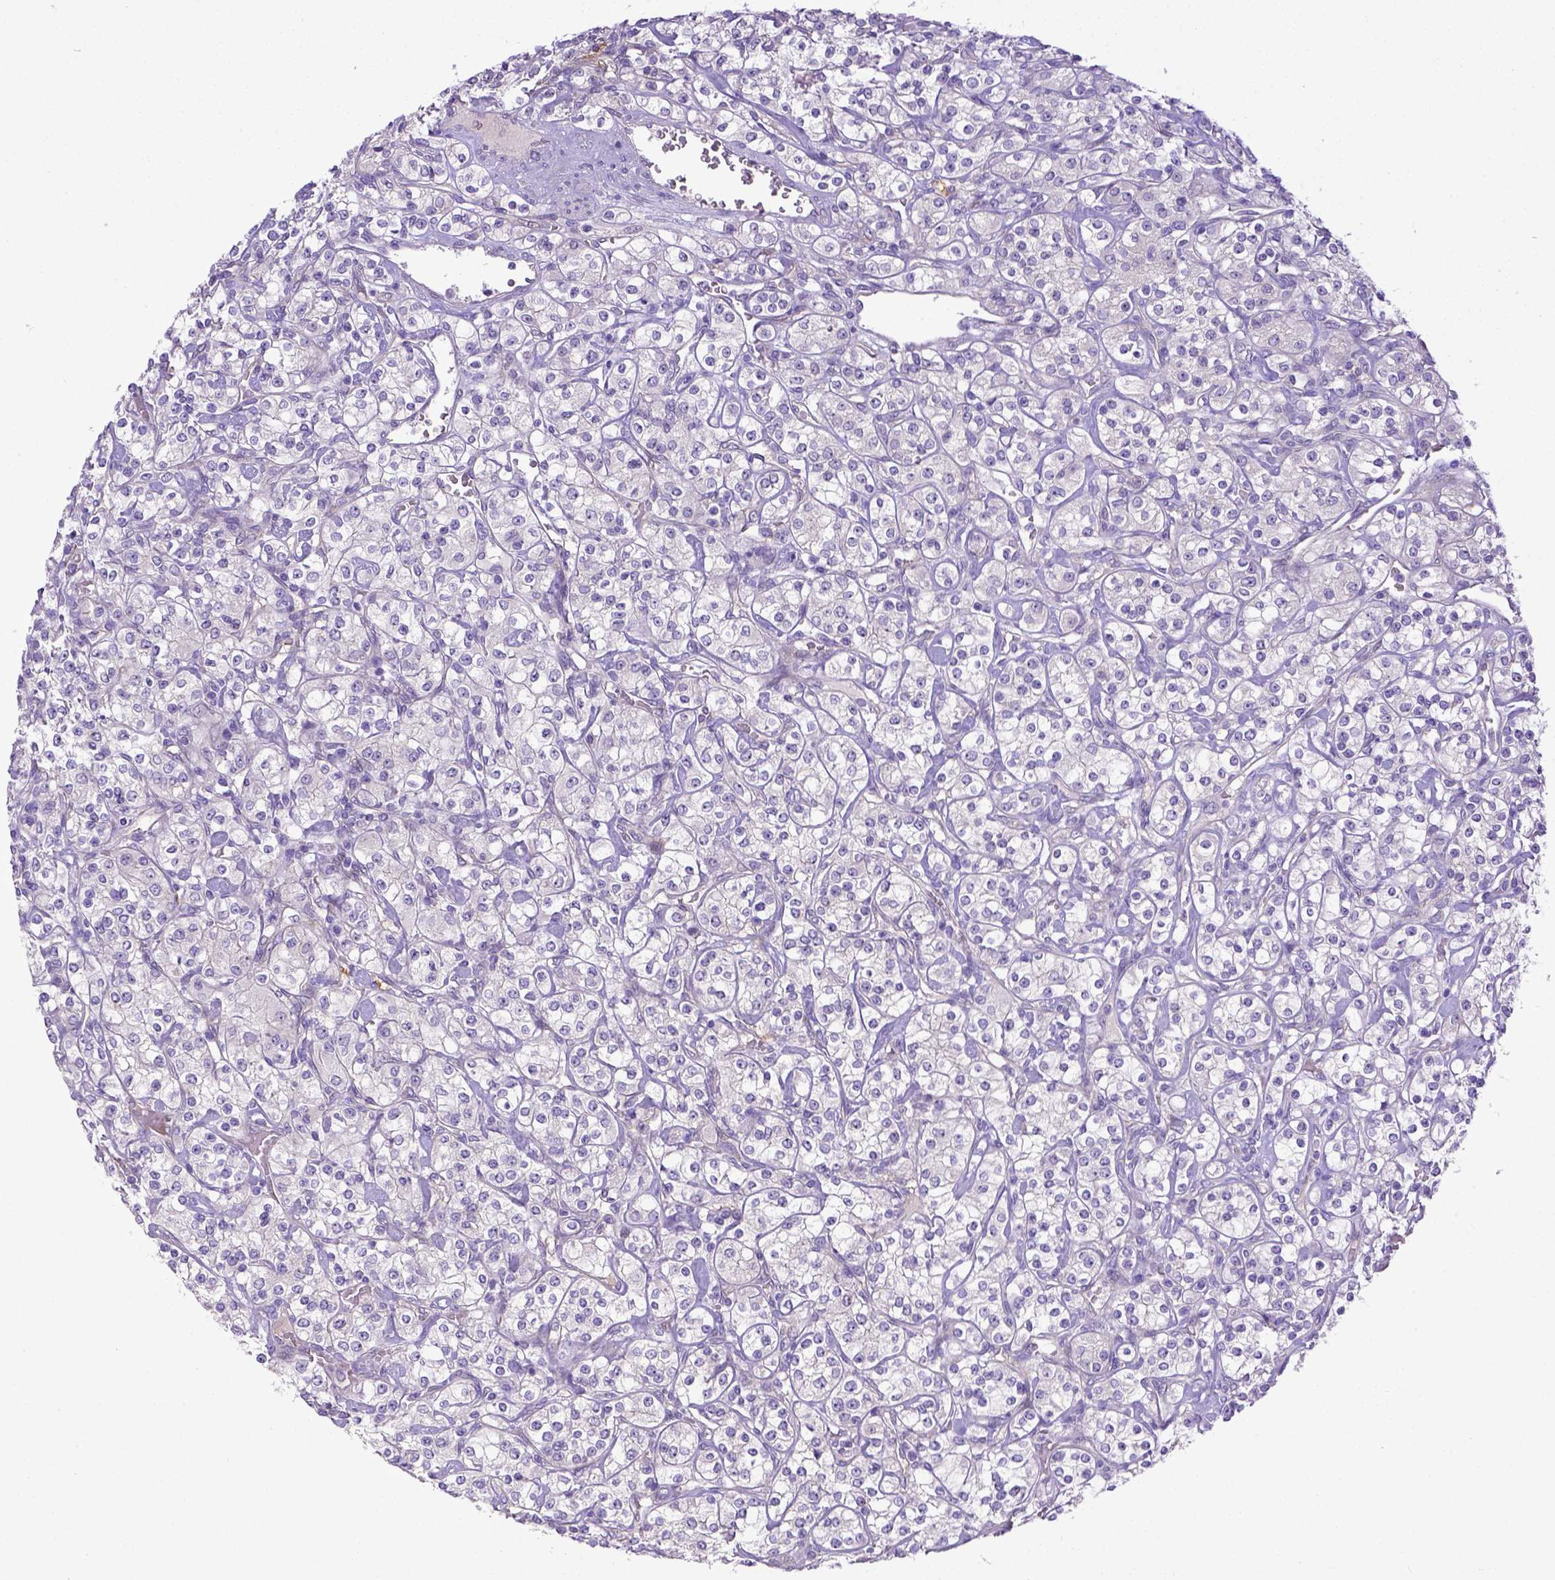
{"staining": {"intensity": "negative", "quantity": "none", "location": "none"}, "tissue": "renal cancer", "cell_type": "Tumor cells", "image_type": "cancer", "snomed": [{"axis": "morphology", "description": "Adenocarcinoma, NOS"}, {"axis": "topography", "description": "Kidney"}], "caption": "An image of renal adenocarcinoma stained for a protein exhibits no brown staining in tumor cells.", "gene": "CD40", "patient": {"sex": "male", "age": 77}}